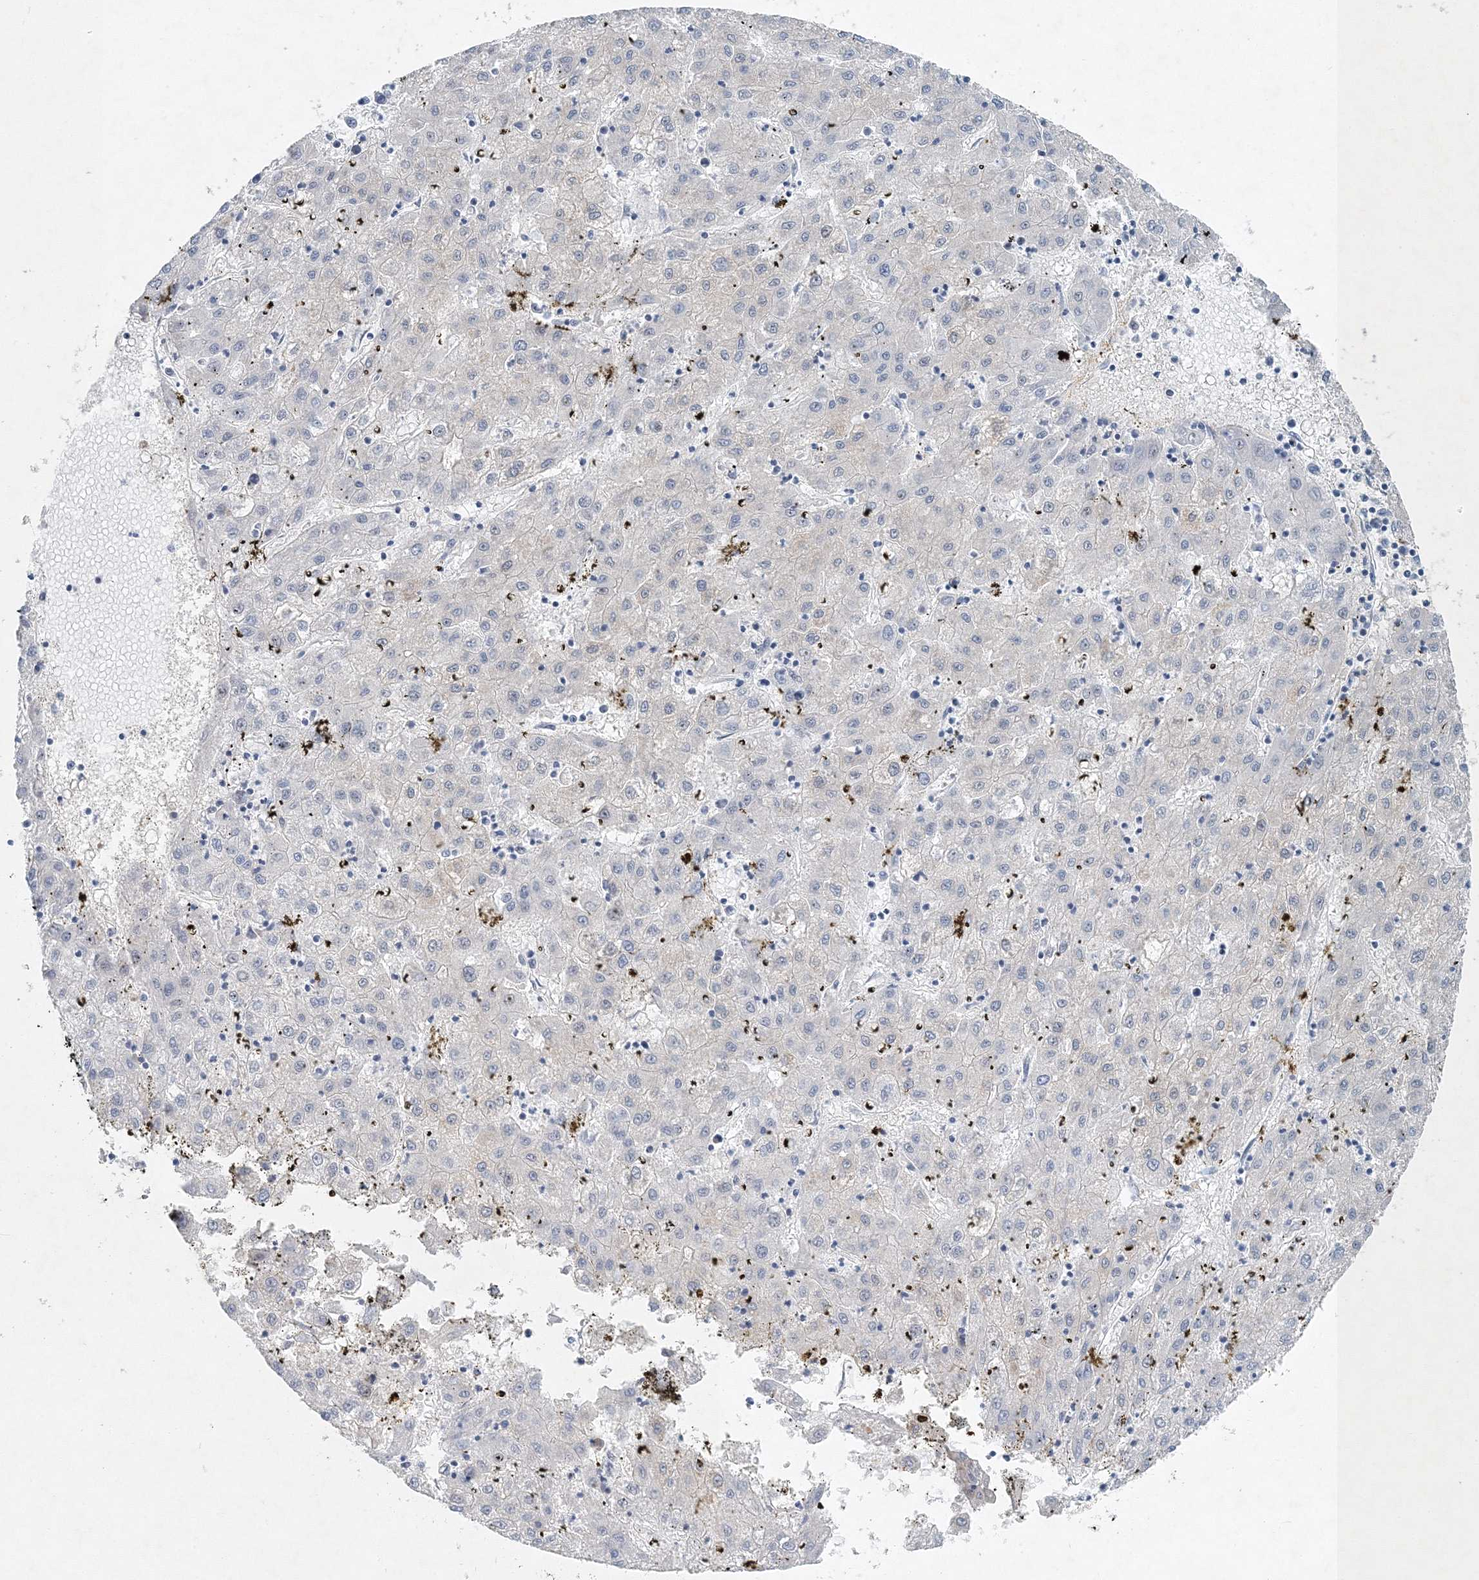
{"staining": {"intensity": "negative", "quantity": "none", "location": "none"}, "tissue": "liver cancer", "cell_type": "Tumor cells", "image_type": "cancer", "snomed": [{"axis": "morphology", "description": "Carcinoma, Hepatocellular, NOS"}, {"axis": "topography", "description": "Liver"}], "caption": "This is an IHC micrograph of human hepatocellular carcinoma (liver). There is no staining in tumor cells.", "gene": "UIMC1", "patient": {"sex": "male", "age": 72}}